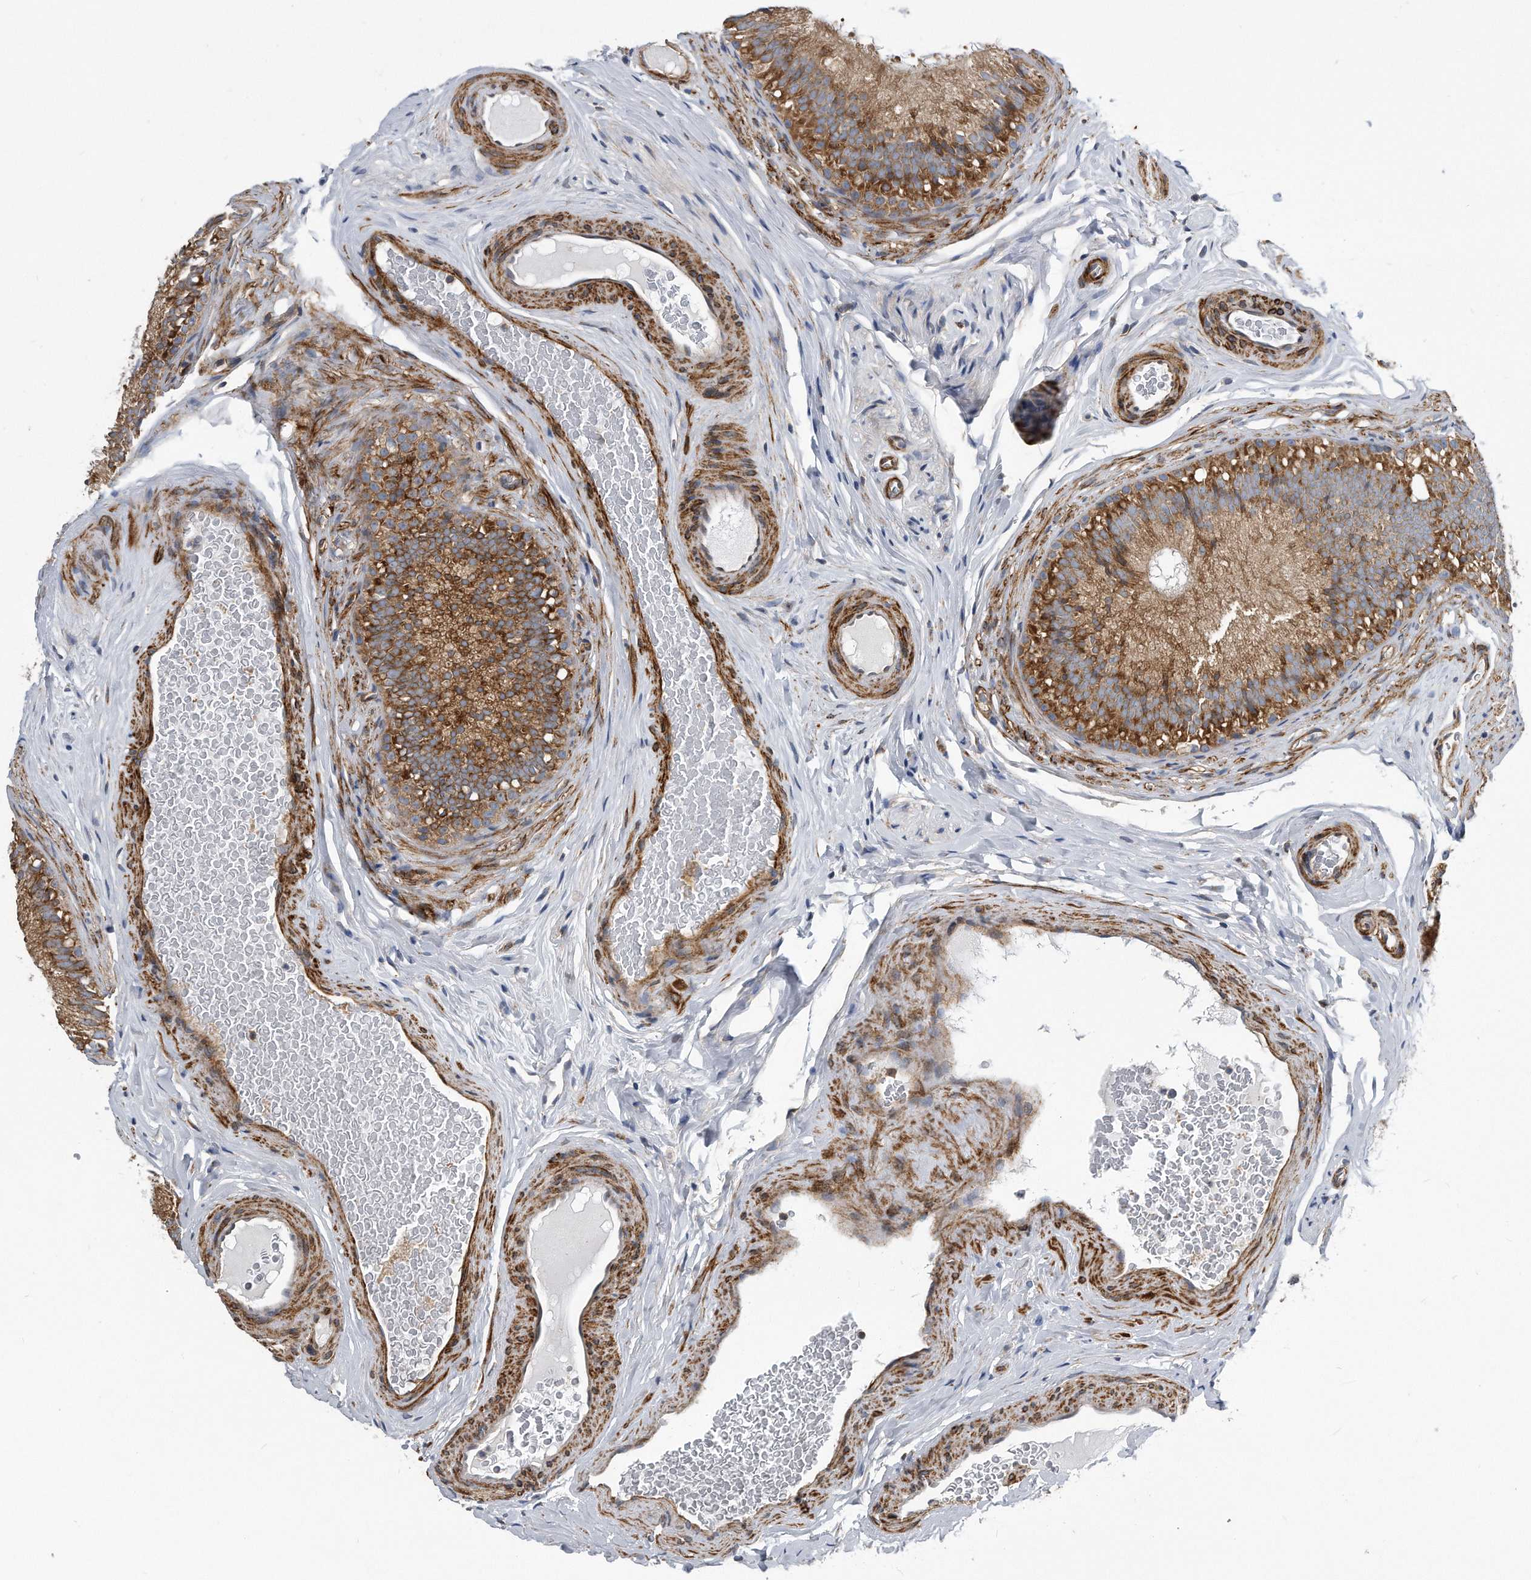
{"staining": {"intensity": "moderate", "quantity": "25%-75%", "location": "cytoplasmic/membranous"}, "tissue": "epididymis", "cell_type": "Glandular cells", "image_type": "normal", "snomed": [{"axis": "morphology", "description": "Normal tissue, NOS"}, {"axis": "topography", "description": "Epididymis"}], "caption": "Approximately 25%-75% of glandular cells in unremarkable human epididymis demonstrate moderate cytoplasmic/membranous protein expression as visualized by brown immunohistochemical staining.", "gene": "EIF2B4", "patient": {"sex": "male", "age": 29}}